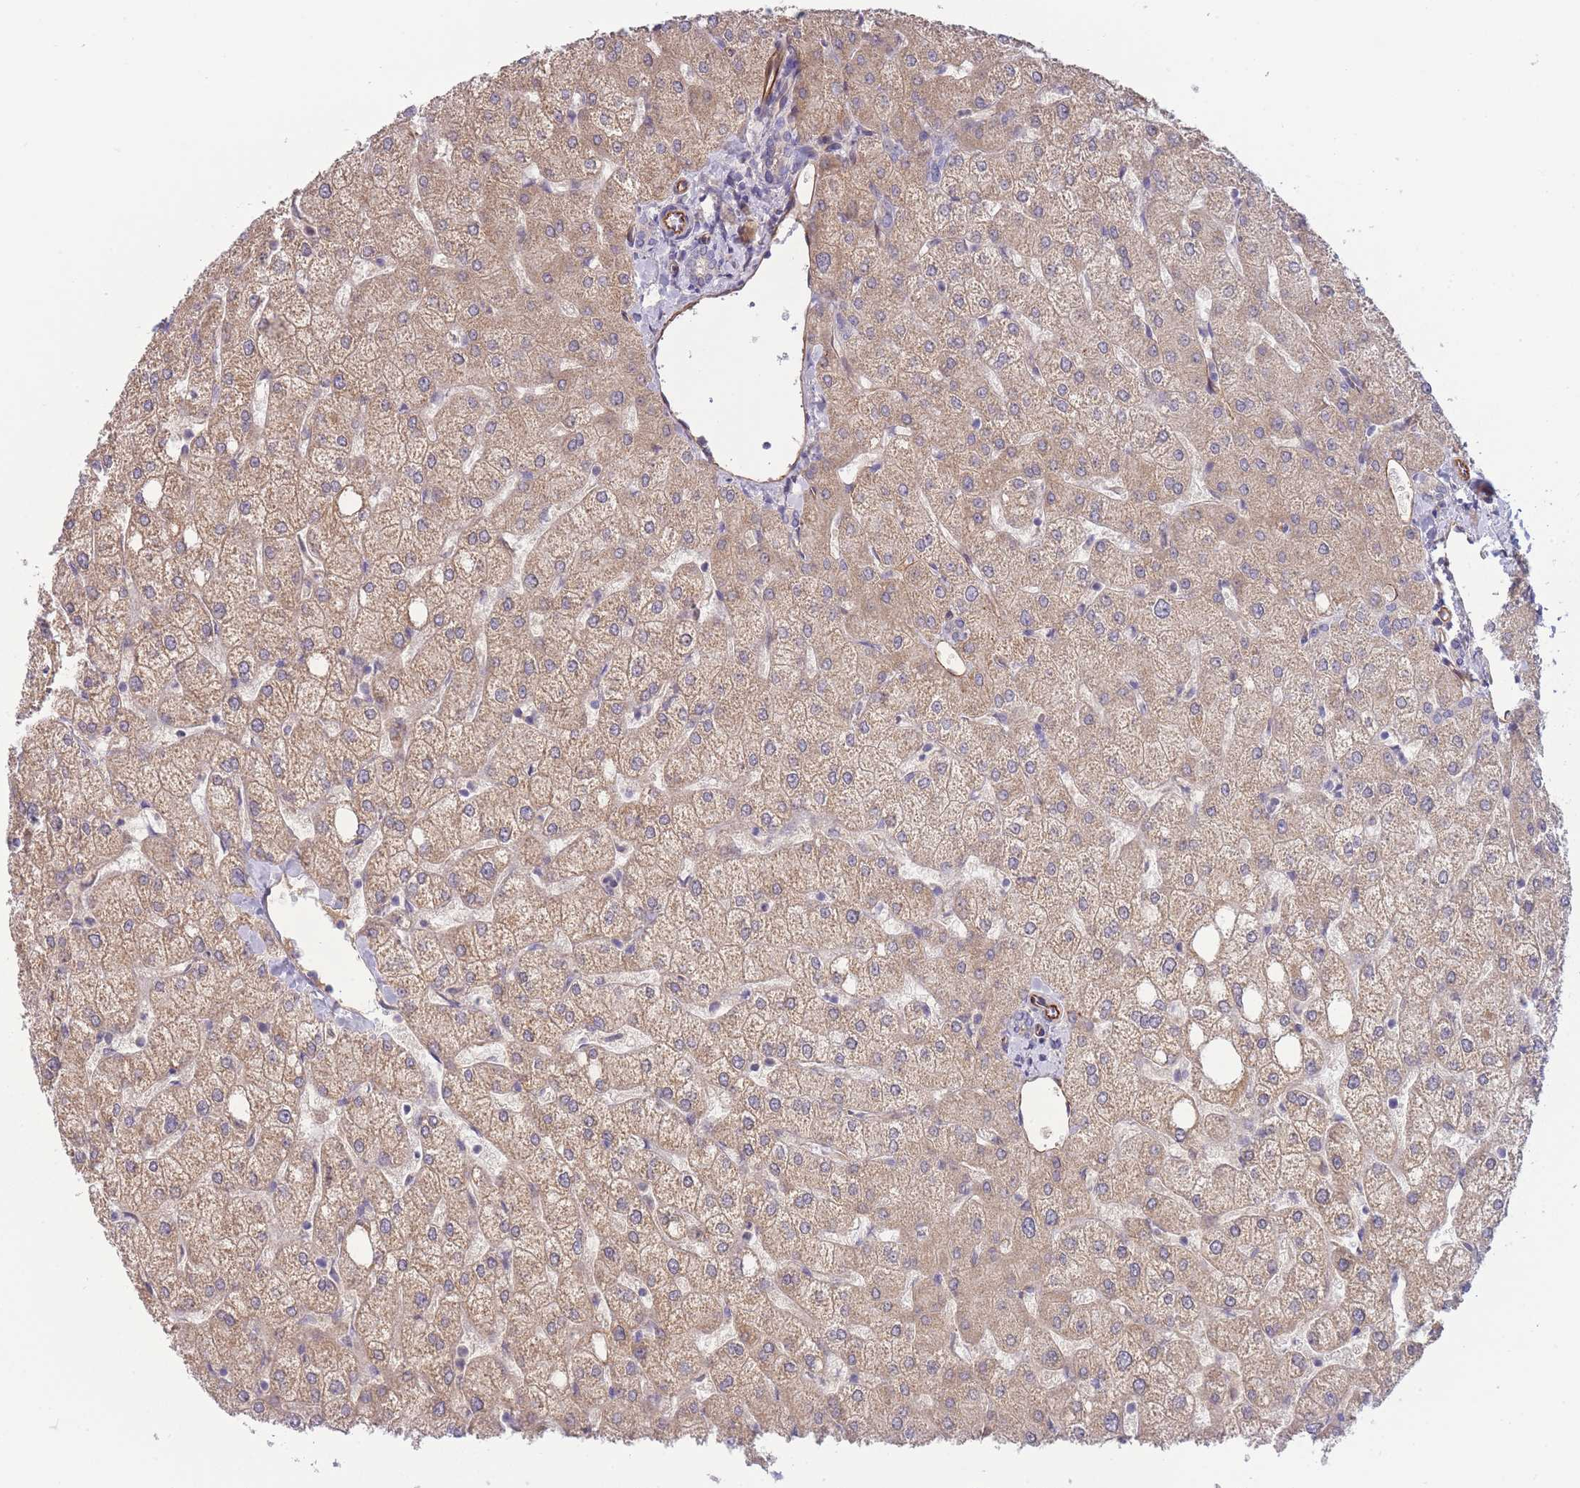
{"staining": {"intensity": "negative", "quantity": "none", "location": "none"}, "tissue": "liver", "cell_type": "Cholangiocytes", "image_type": "normal", "snomed": [{"axis": "morphology", "description": "Normal tissue, NOS"}, {"axis": "topography", "description": "Liver"}], "caption": "The photomicrograph reveals no significant expression in cholangiocytes of liver. (DAB immunohistochemistry (IHC) with hematoxylin counter stain).", "gene": "NDUFAF5", "patient": {"sex": "female", "age": 54}}